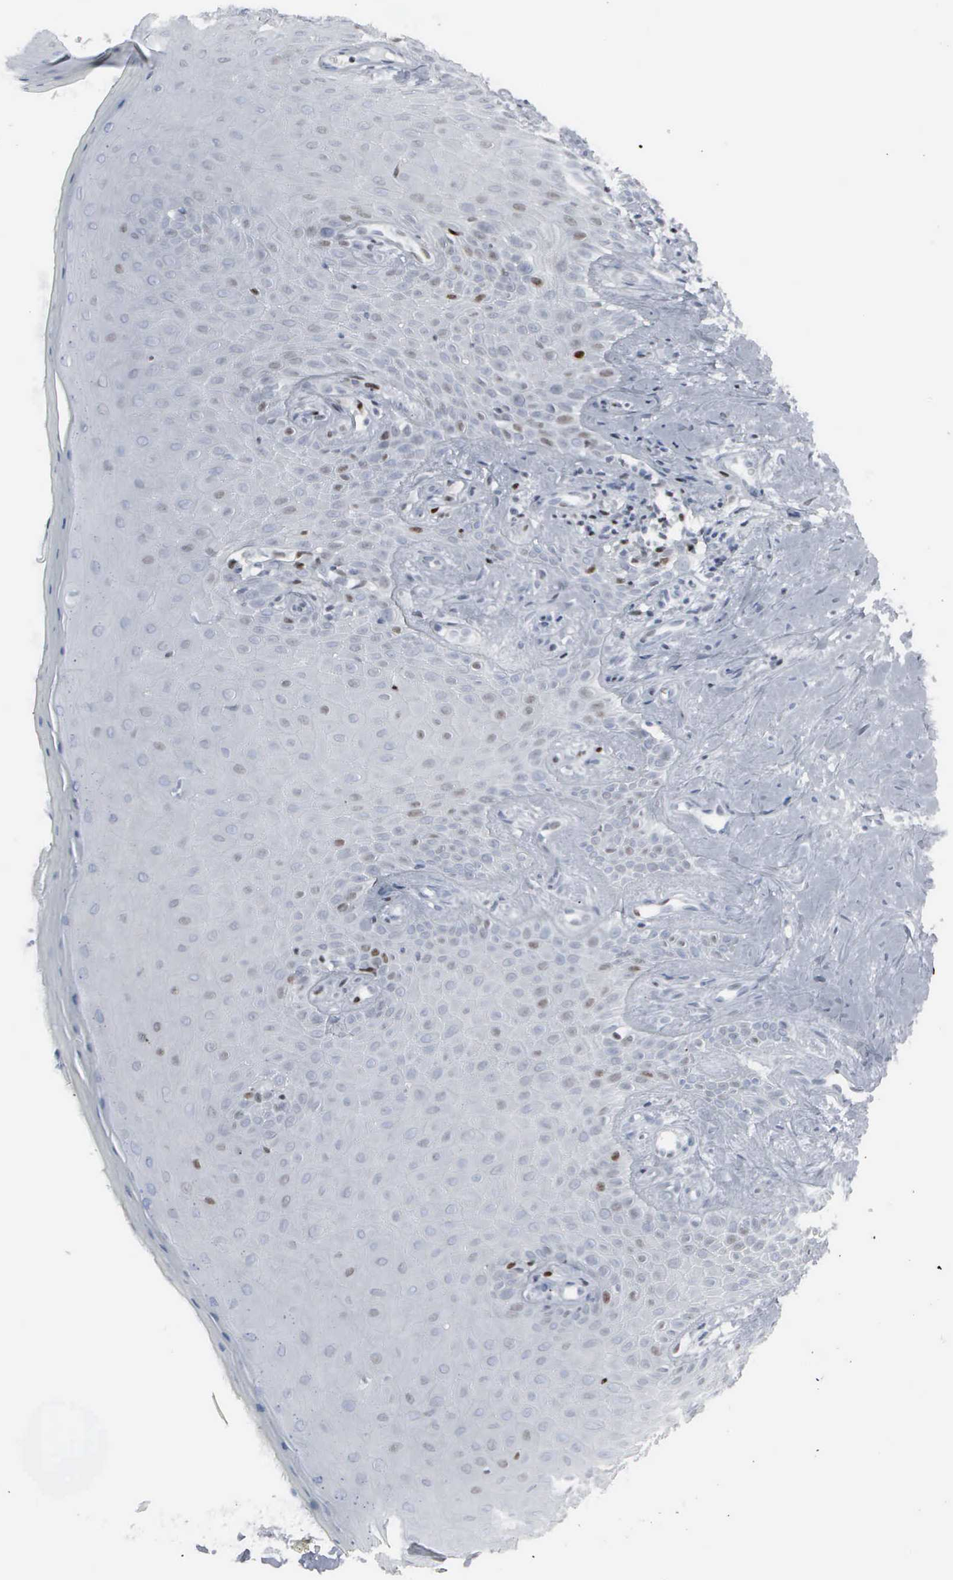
{"staining": {"intensity": "weak", "quantity": "<25%", "location": "nuclear"}, "tissue": "oral mucosa", "cell_type": "Squamous epithelial cells", "image_type": "normal", "snomed": [{"axis": "morphology", "description": "Normal tissue, NOS"}, {"axis": "topography", "description": "Oral tissue"}], "caption": "The image shows no significant staining in squamous epithelial cells of oral mucosa.", "gene": "CCND3", "patient": {"sex": "male", "age": 69}}